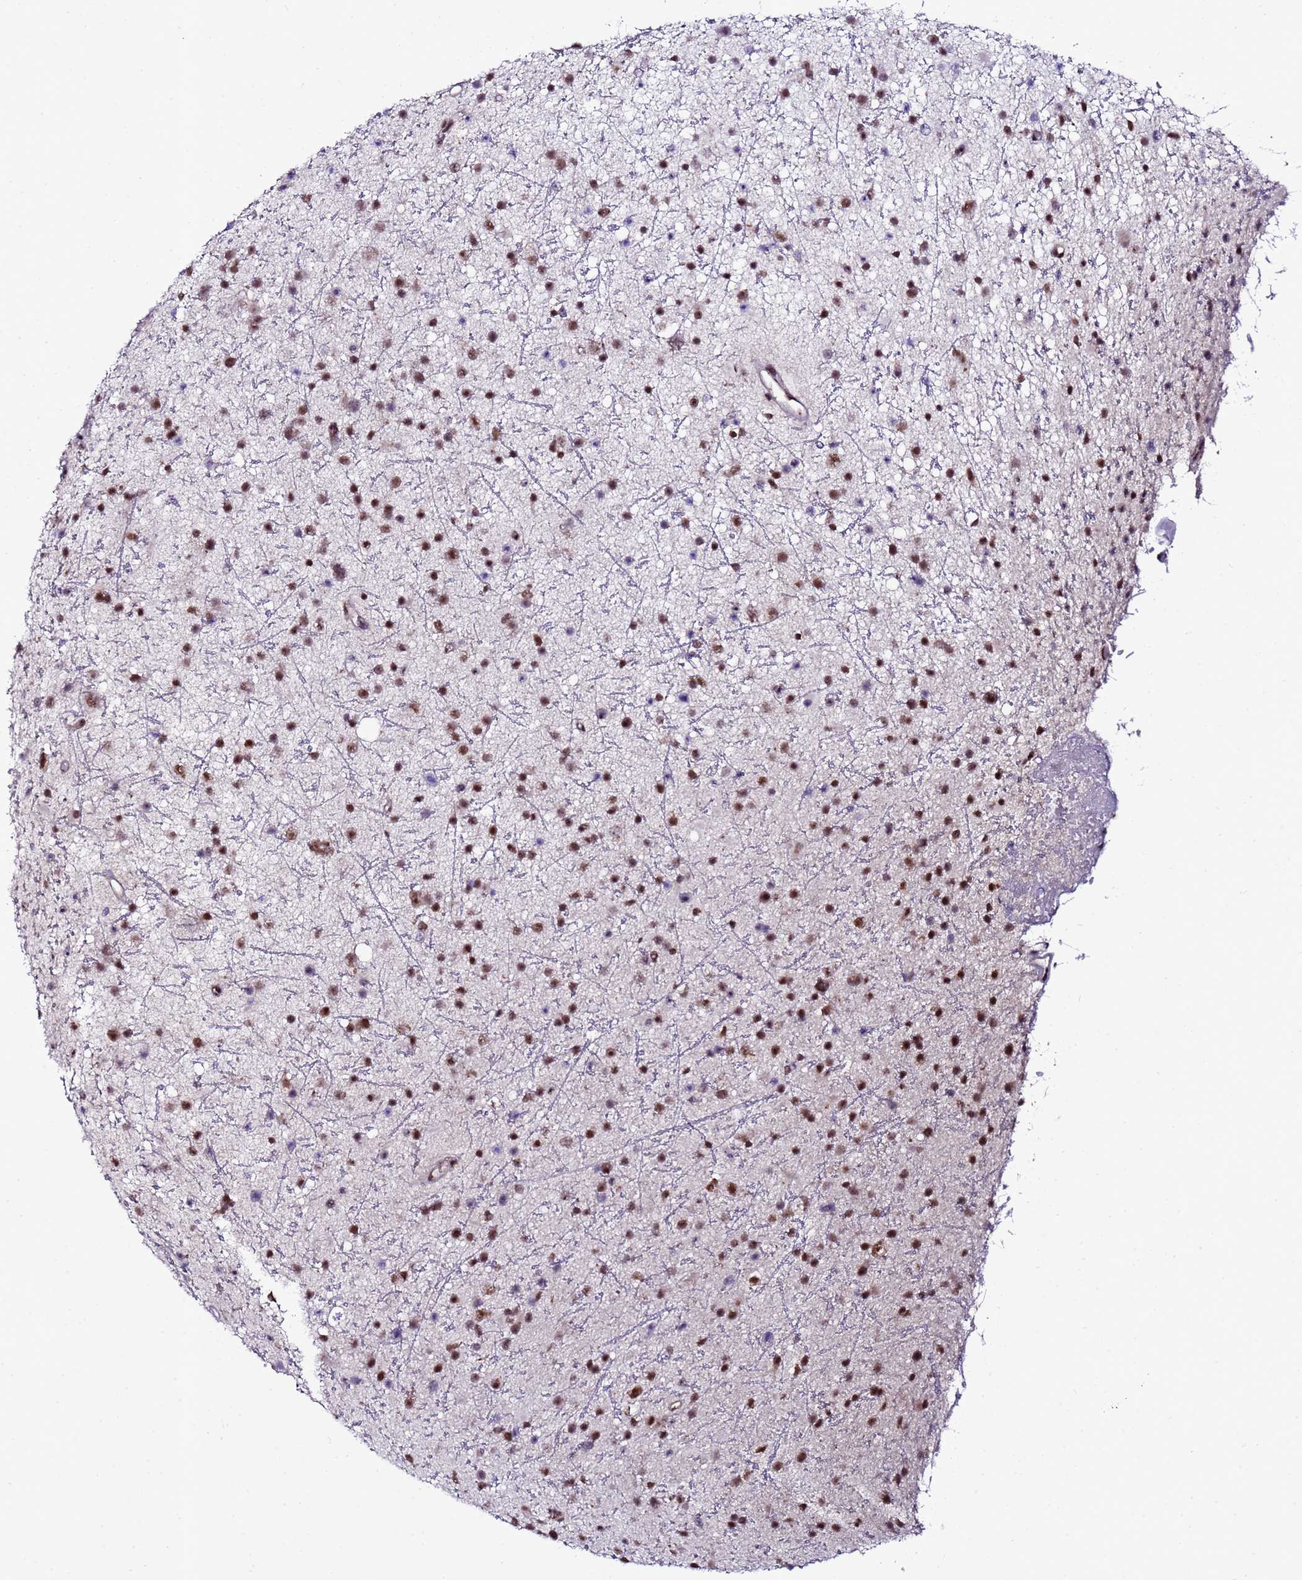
{"staining": {"intensity": "strong", "quantity": ">75%", "location": "nuclear"}, "tissue": "glioma", "cell_type": "Tumor cells", "image_type": "cancer", "snomed": [{"axis": "morphology", "description": "Glioma, malignant, Low grade"}, {"axis": "topography", "description": "Cerebral cortex"}], "caption": "The micrograph reveals a brown stain indicating the presence of a protein in the nuclear of tumor cells in glioma. (Brightfield microscopy of DAB IHC at high magnification).", "gene": "C19orf47", "patient": {"sex": "female", "age": 39}}